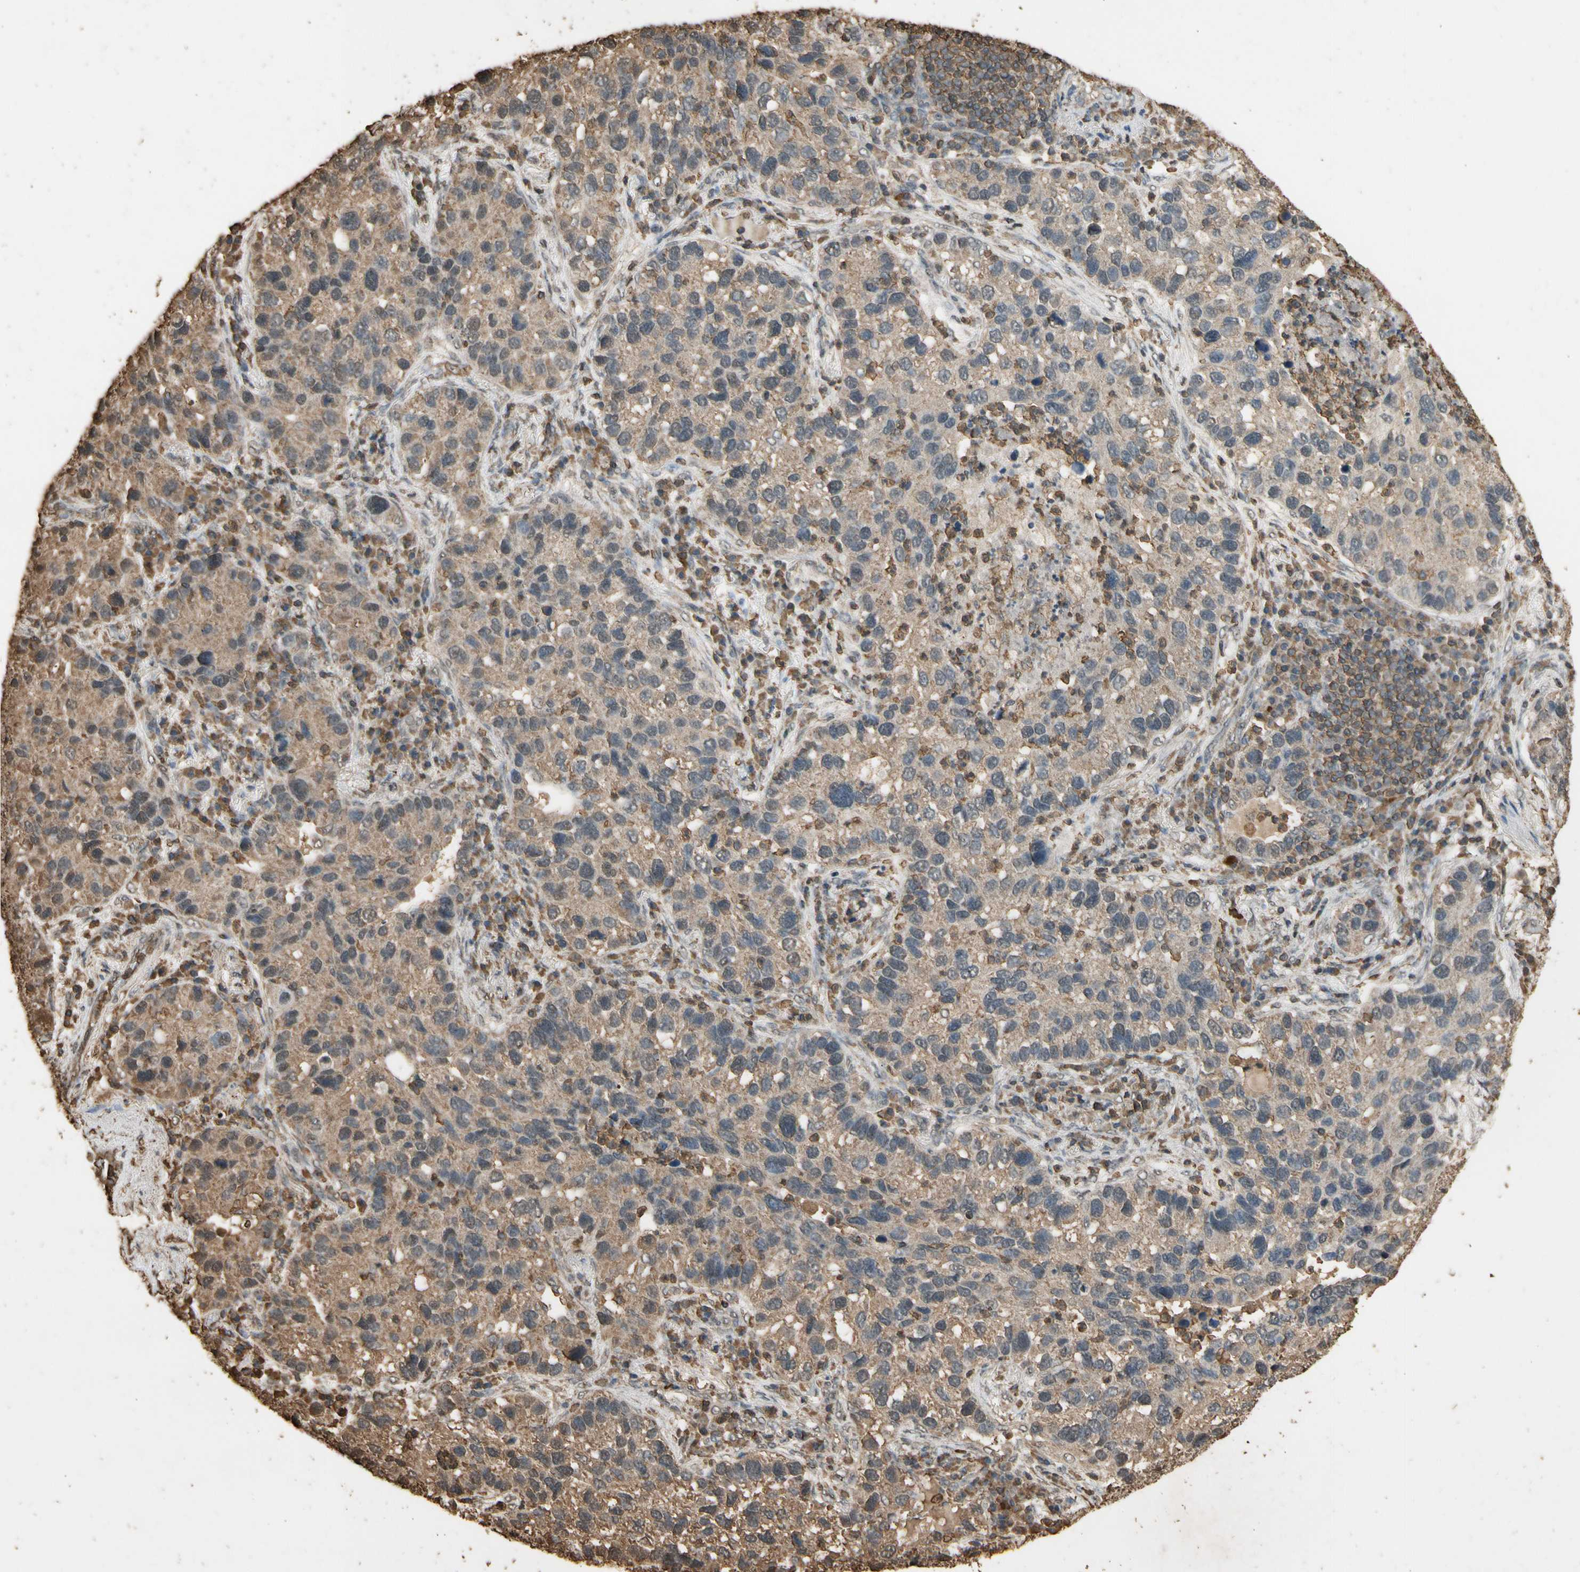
{"staining": {"intensity": "moderate", "quantity": ">75%", "location": "cytoplasmic/membranous"}, "tissue": "lung cancer", "cell_type": "Tumor cells", "image_type": "cancer", "snomed": [{"axis": "morphology", "description": "Normal tissue, NOS"}, {"axis": "morphology", "description": "Adenocarcinoma, NOS"}, {"axis": "topography", "description": "Bronchus"}, {"axis": "topography", "description": "Lung"}], "caption": "Moderate cytoplasmic/membranous positivity is appreciated in about >75% of tumor cells in lung cancer (adenocarcinoma).", "gene": "TNFSF13B", "patient": {"sex": "male", "age": 54}}